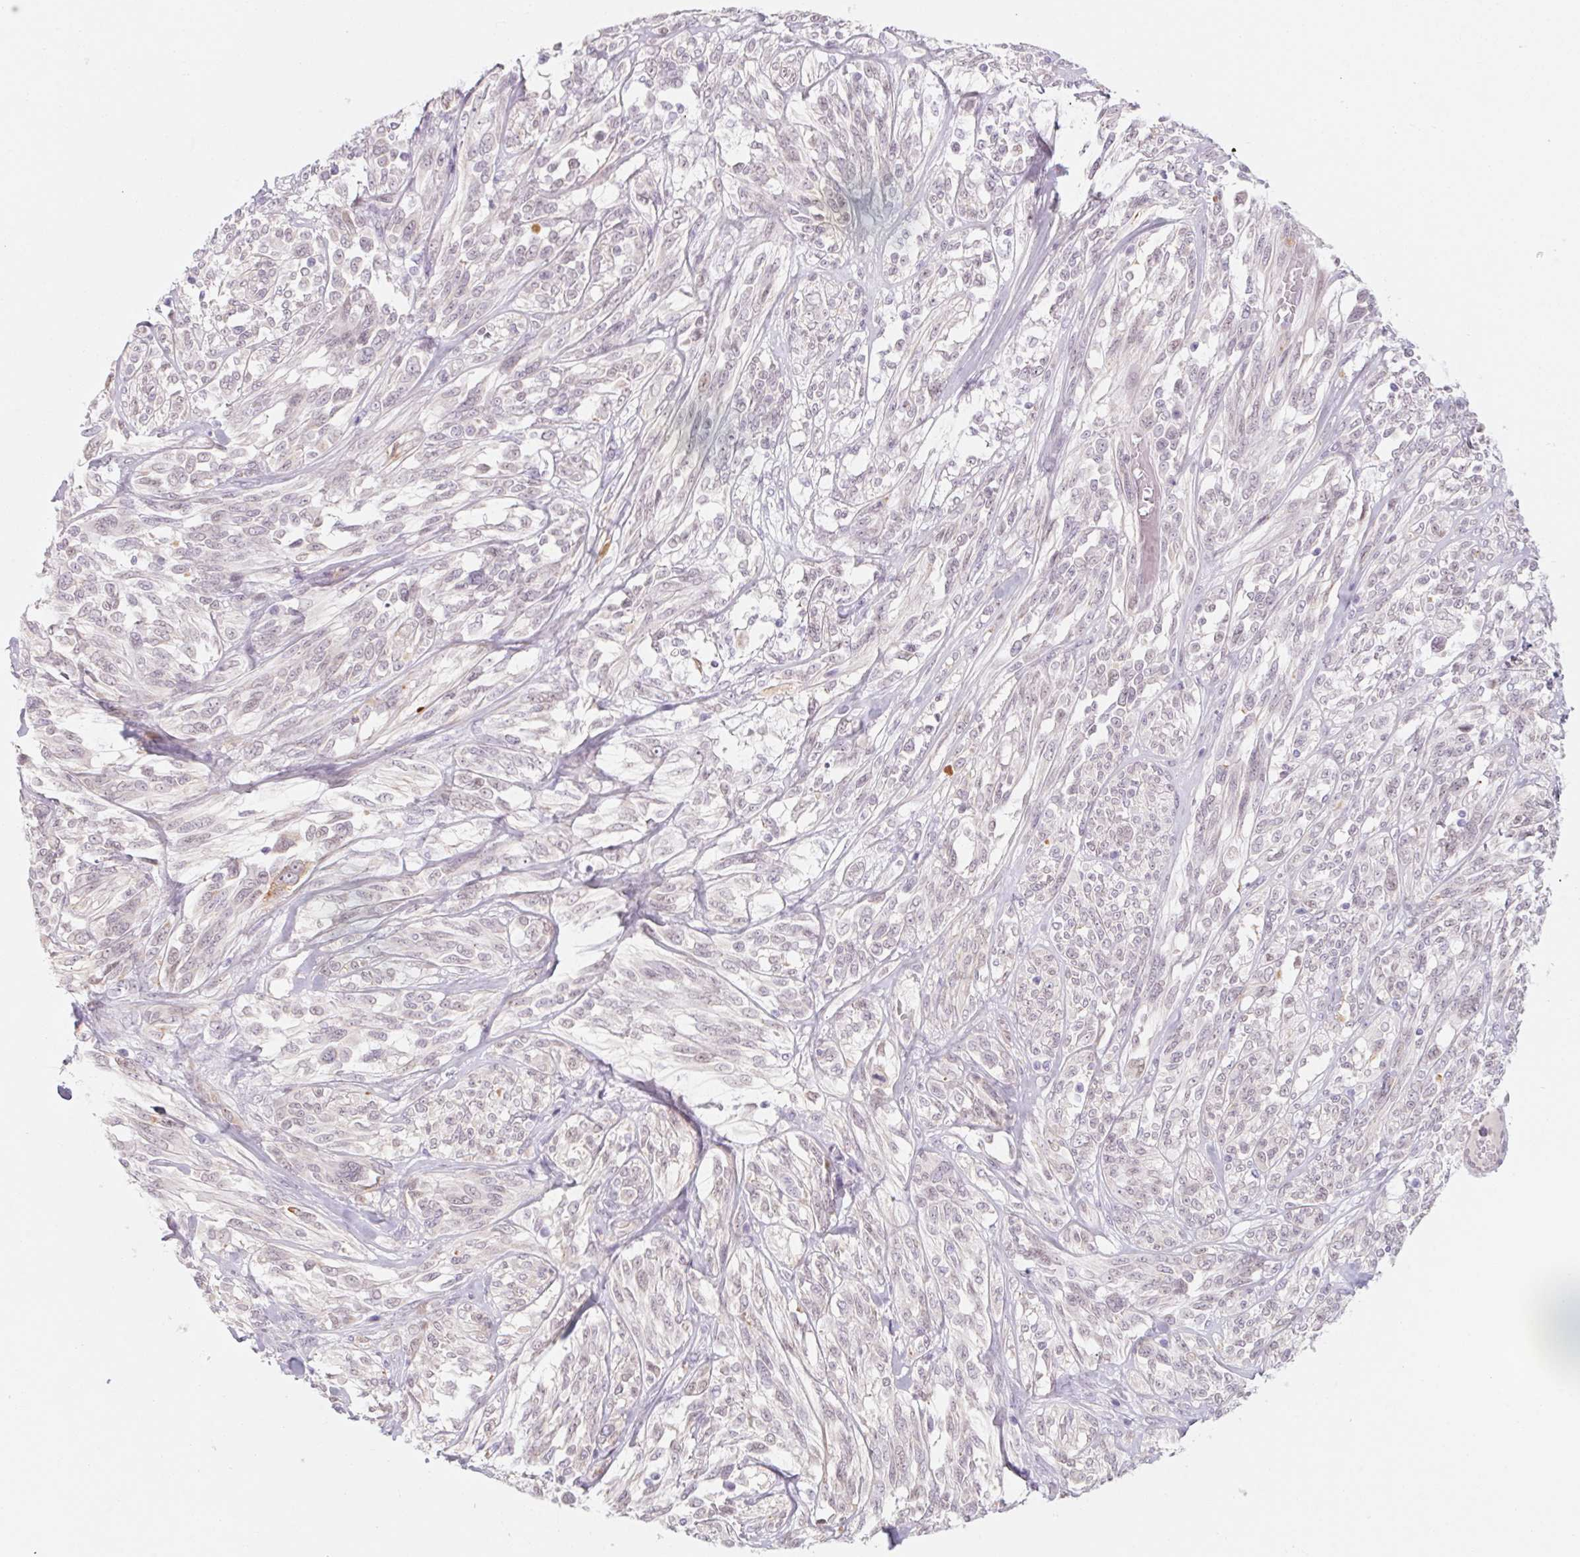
{"staining": {"intensity": "negative", "quantity": "none", "location": "none"}, "tissue": "melanoma", "cell_type": "Tumor cells", "image_type": "cancer", "snomed": [{"axis": "morphology", "description": "Malignant melanoma, NOS"}, {"axis": "topography", "description": "Skin"}], "caption": "An immunohistochemistry (IHC) histopathology image of malignant melanoma is shown. There is no staining in tumor cells of malignant melanoma.", "gene": "KCNQ2", "patient": {"sex": "female", "age": 91}}